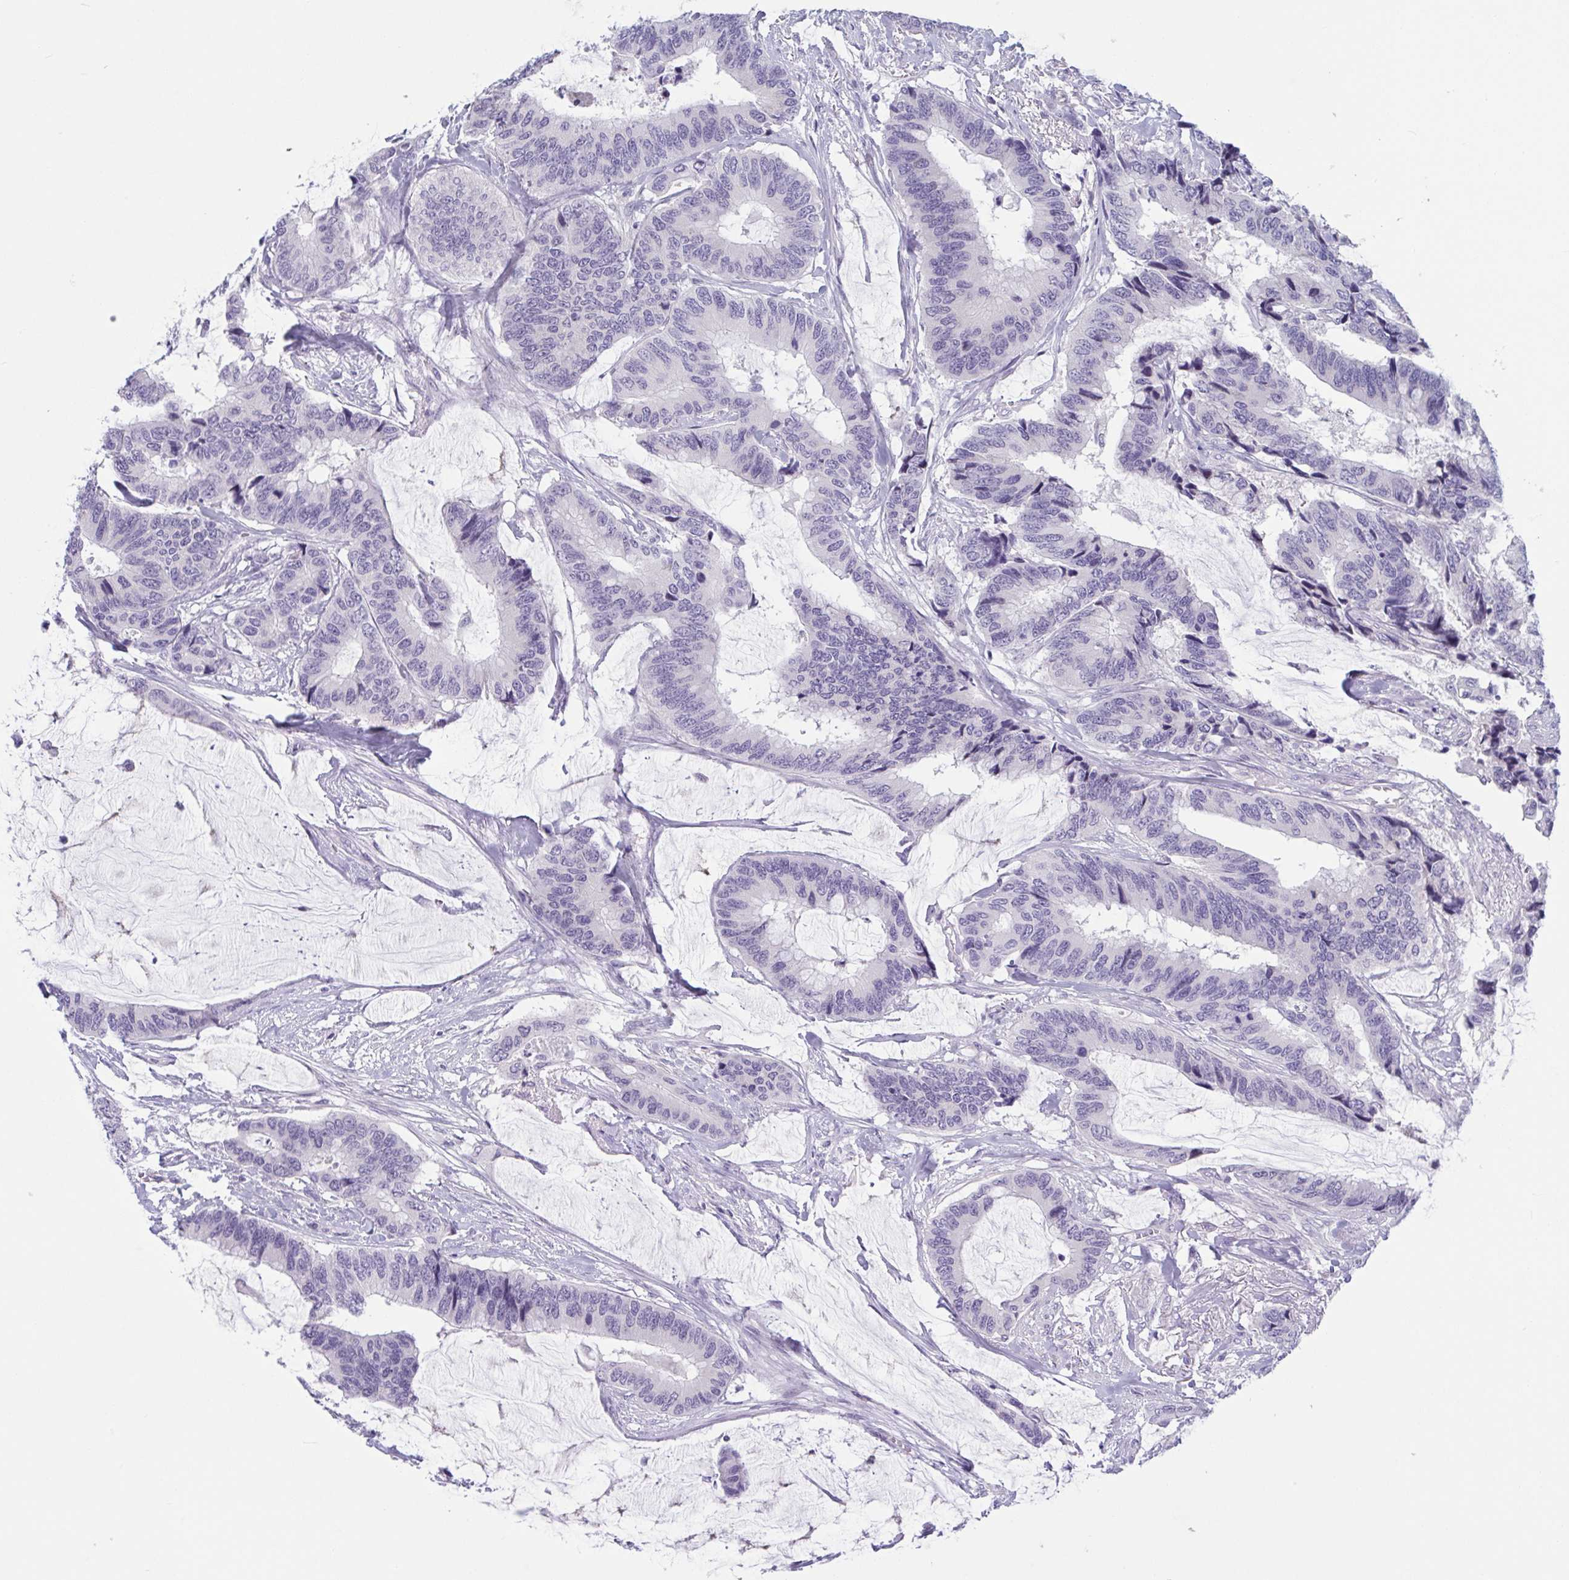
{"staining": {"intensity": "negative", "quantity": "none", "location": "none"}, "tissue": "colorectal cancer", "cell_type": "Tumor cells", "image_type": "cancer", "snomed": [{"axis": "morphology", "description": "Adenocarcinoma, NOS"}, {"axis": "topography", "description": "Rectum"}], "caption": "The micrograph exhibits no significant expression in tumor cells of colorectal adenocarcinoma.", "gene": "WNT9B", "patient": {"sex": "female", "age": 59}}